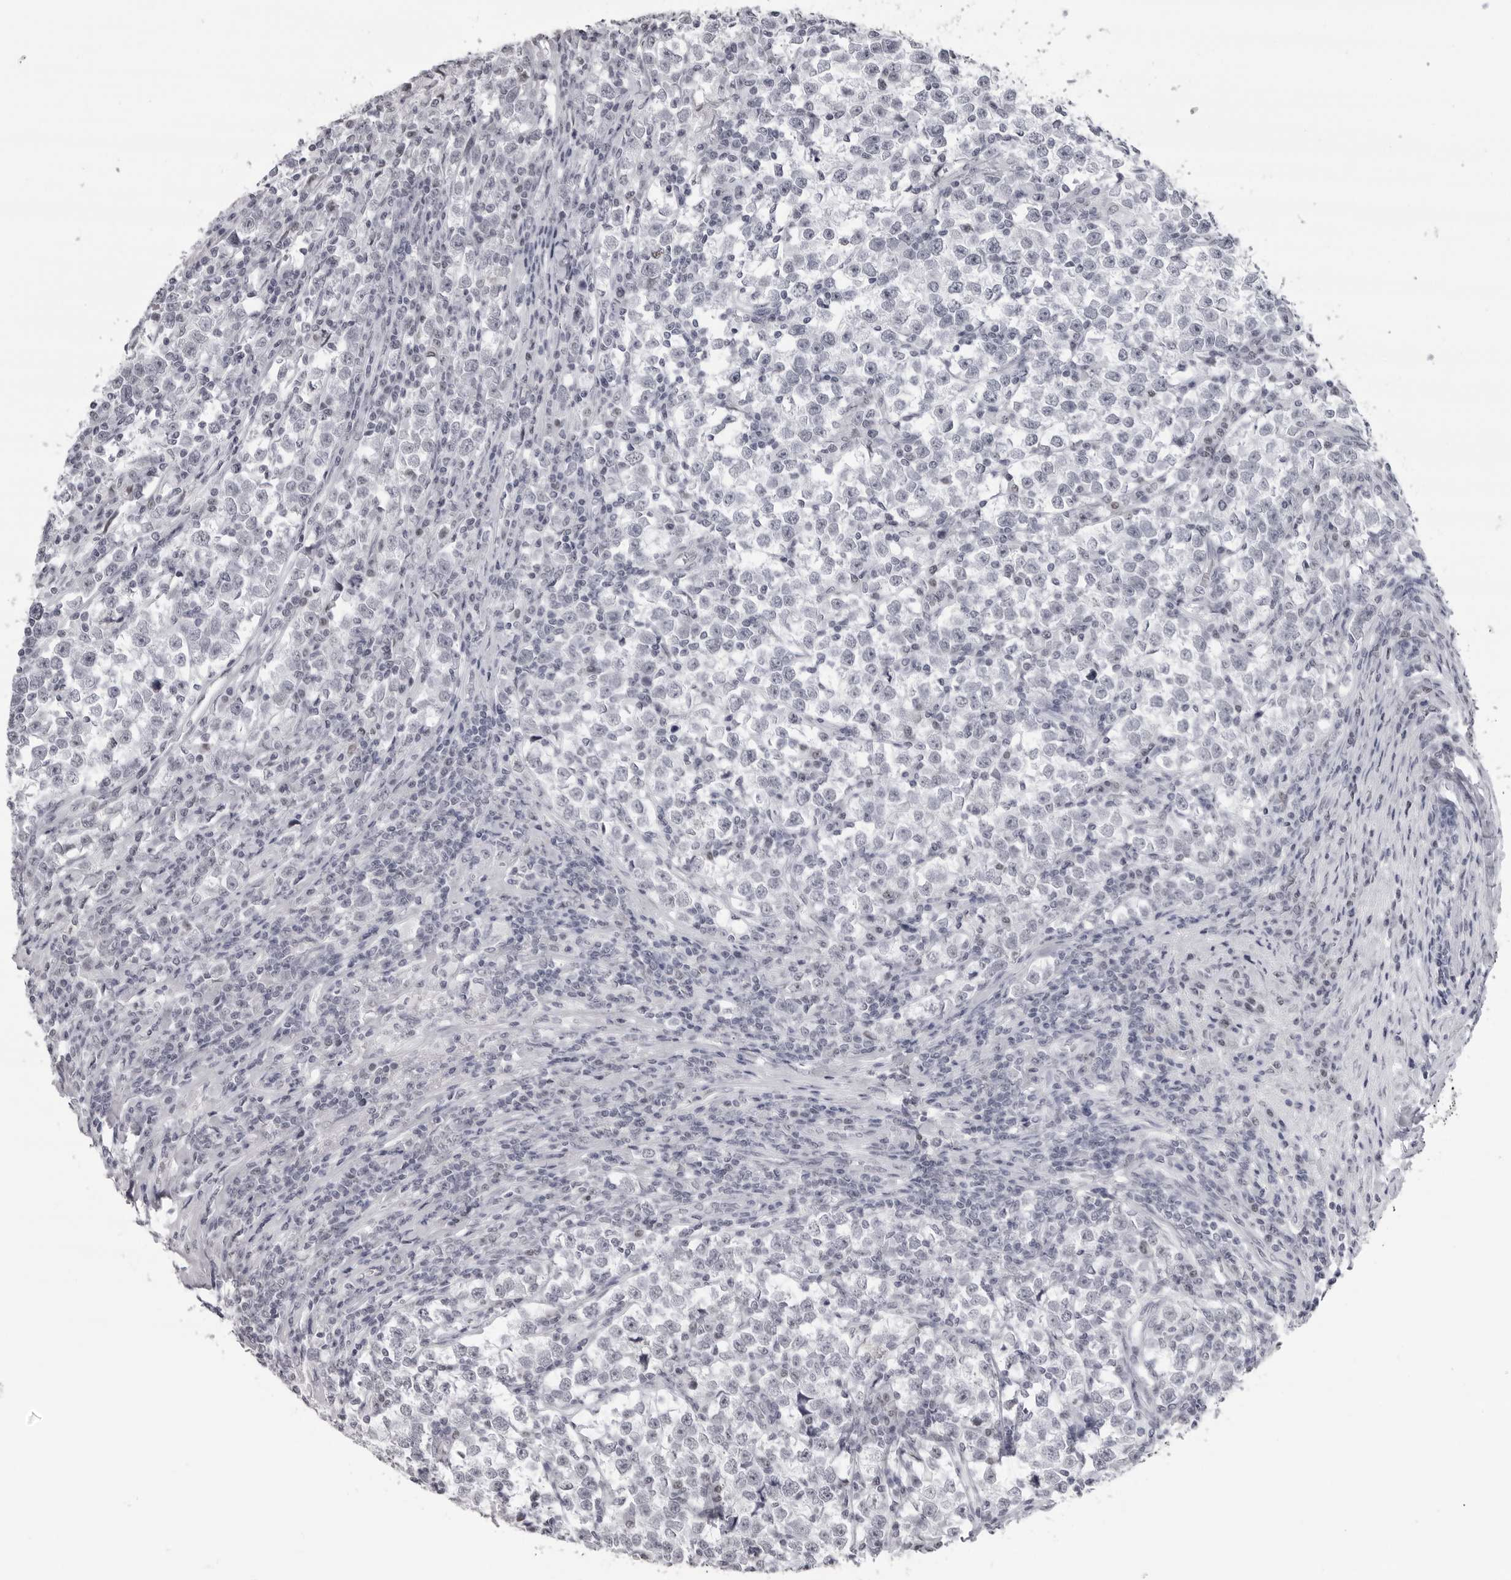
{"staining": {"intensity": "negative", "quantity": "none", "location": "none"}, "tissue": "testis cancer", "cell_type": "Tumor cells", "image_type": "cancer", "snomed": [{"axis": "morphology", "description": "Normal tissue, NOS"}, {"axis": "morphology", "description": "Seminoma, NOS"}, {"axis": "topography", "description": "Testis"}], "caption": "Tumor cells are negative for brown protein staining in seminoma (testis).", "gene": "ESPN", "patient": {"sex": "male", "age": 43}}